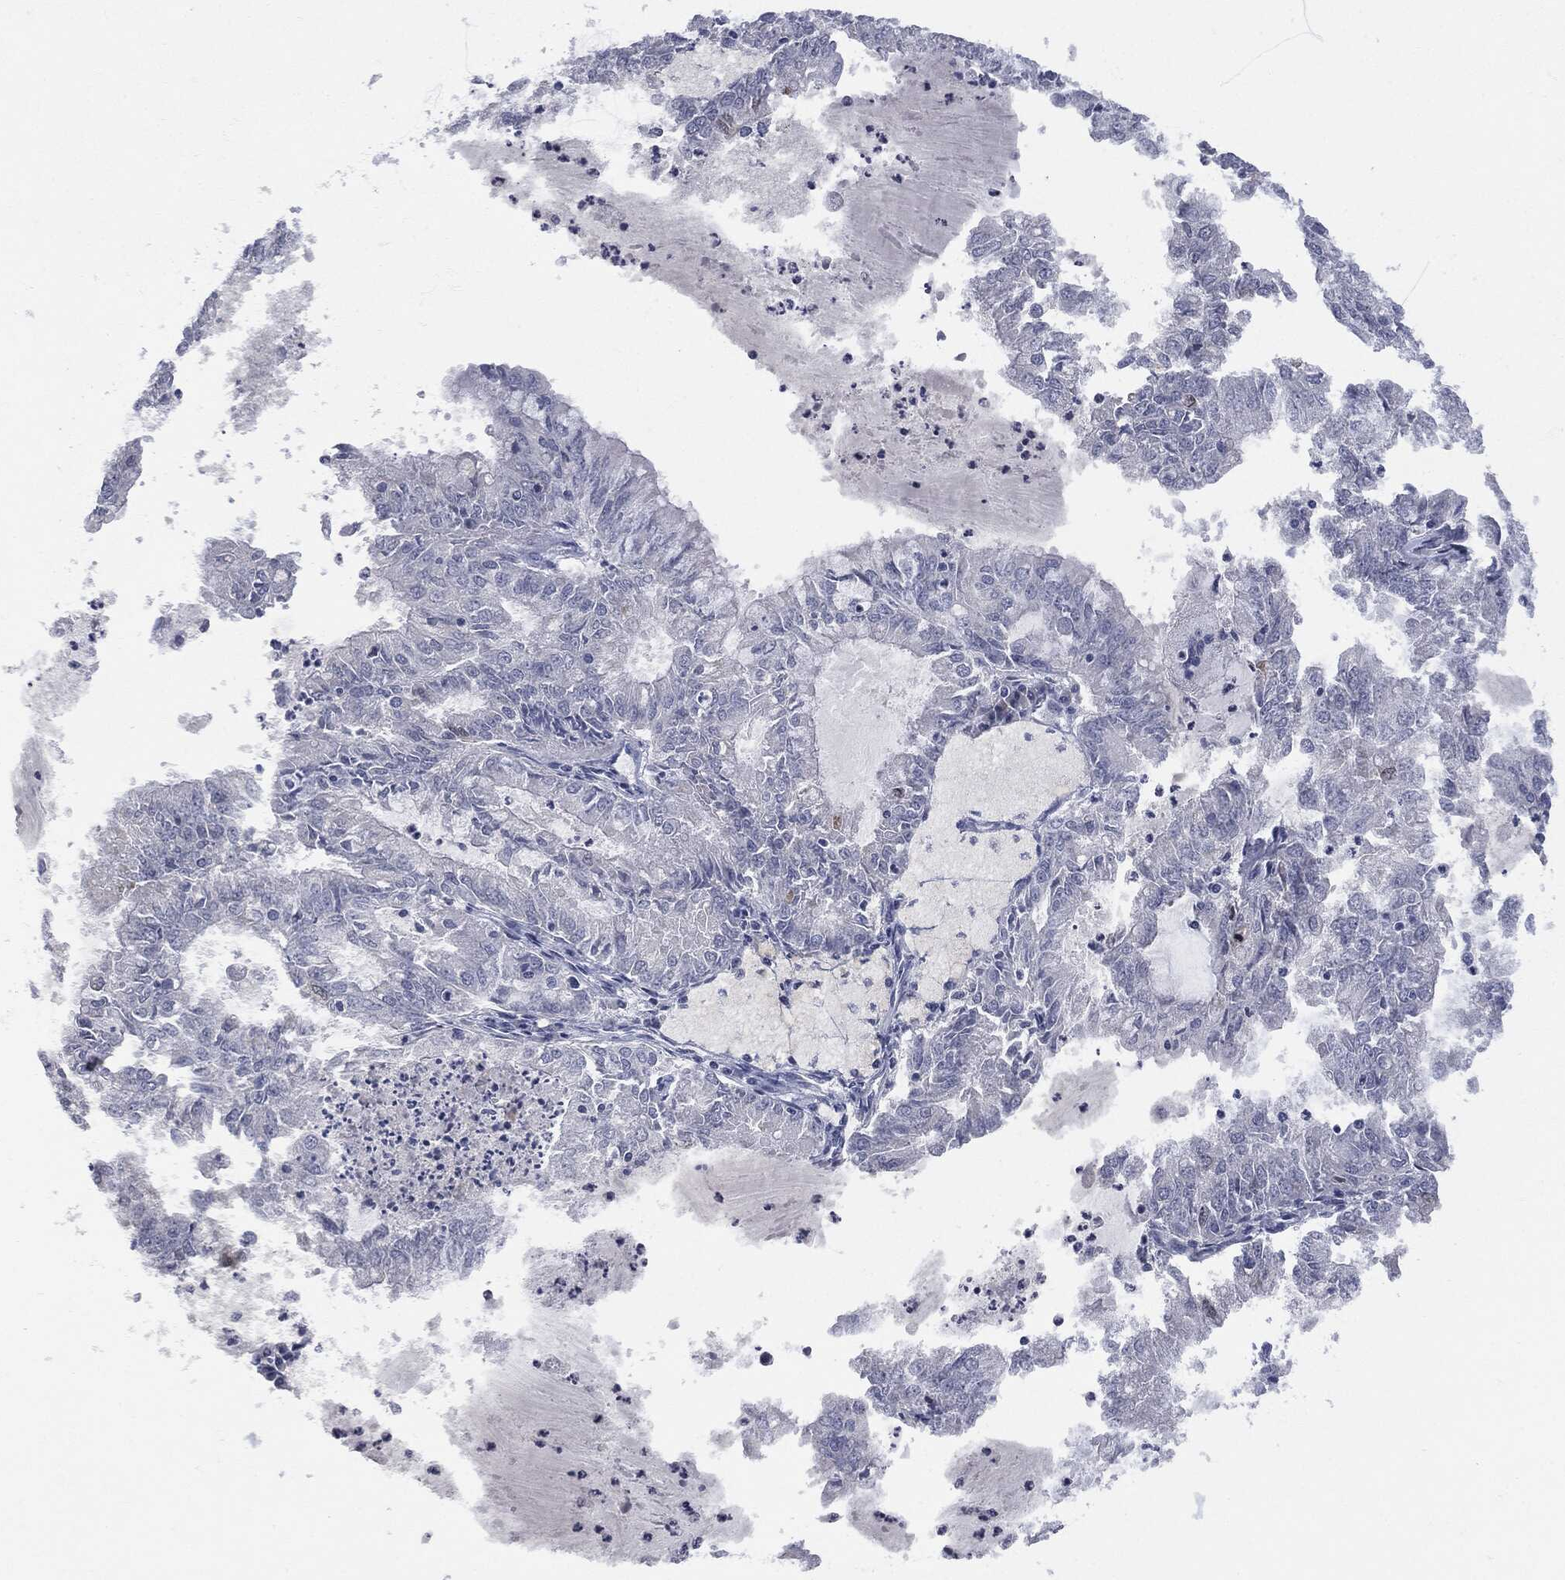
{"staining": {"intensity": "negative", "quantity": "none", "location": "none"}, "tissue": "endometrial cancer", "cell_type": "Tumor cells", "image_type": "cancer", "snomed": [{"axis": "morphology", "description": "Adenocarcinoma, NOS"}, {"axis": "topography", "description": "Endometrium"}], "caption": "Immunohistochemical staining of adenocarcinoma (endometrial) demonstrates no significant expression in tumor cells. (DAB (3,3'-diaminobenzidine) IHC visualized using brightfield microscopy, high magnification).", "gene": "UBE2C", "patient": {"sex": "female", "age": 57}}